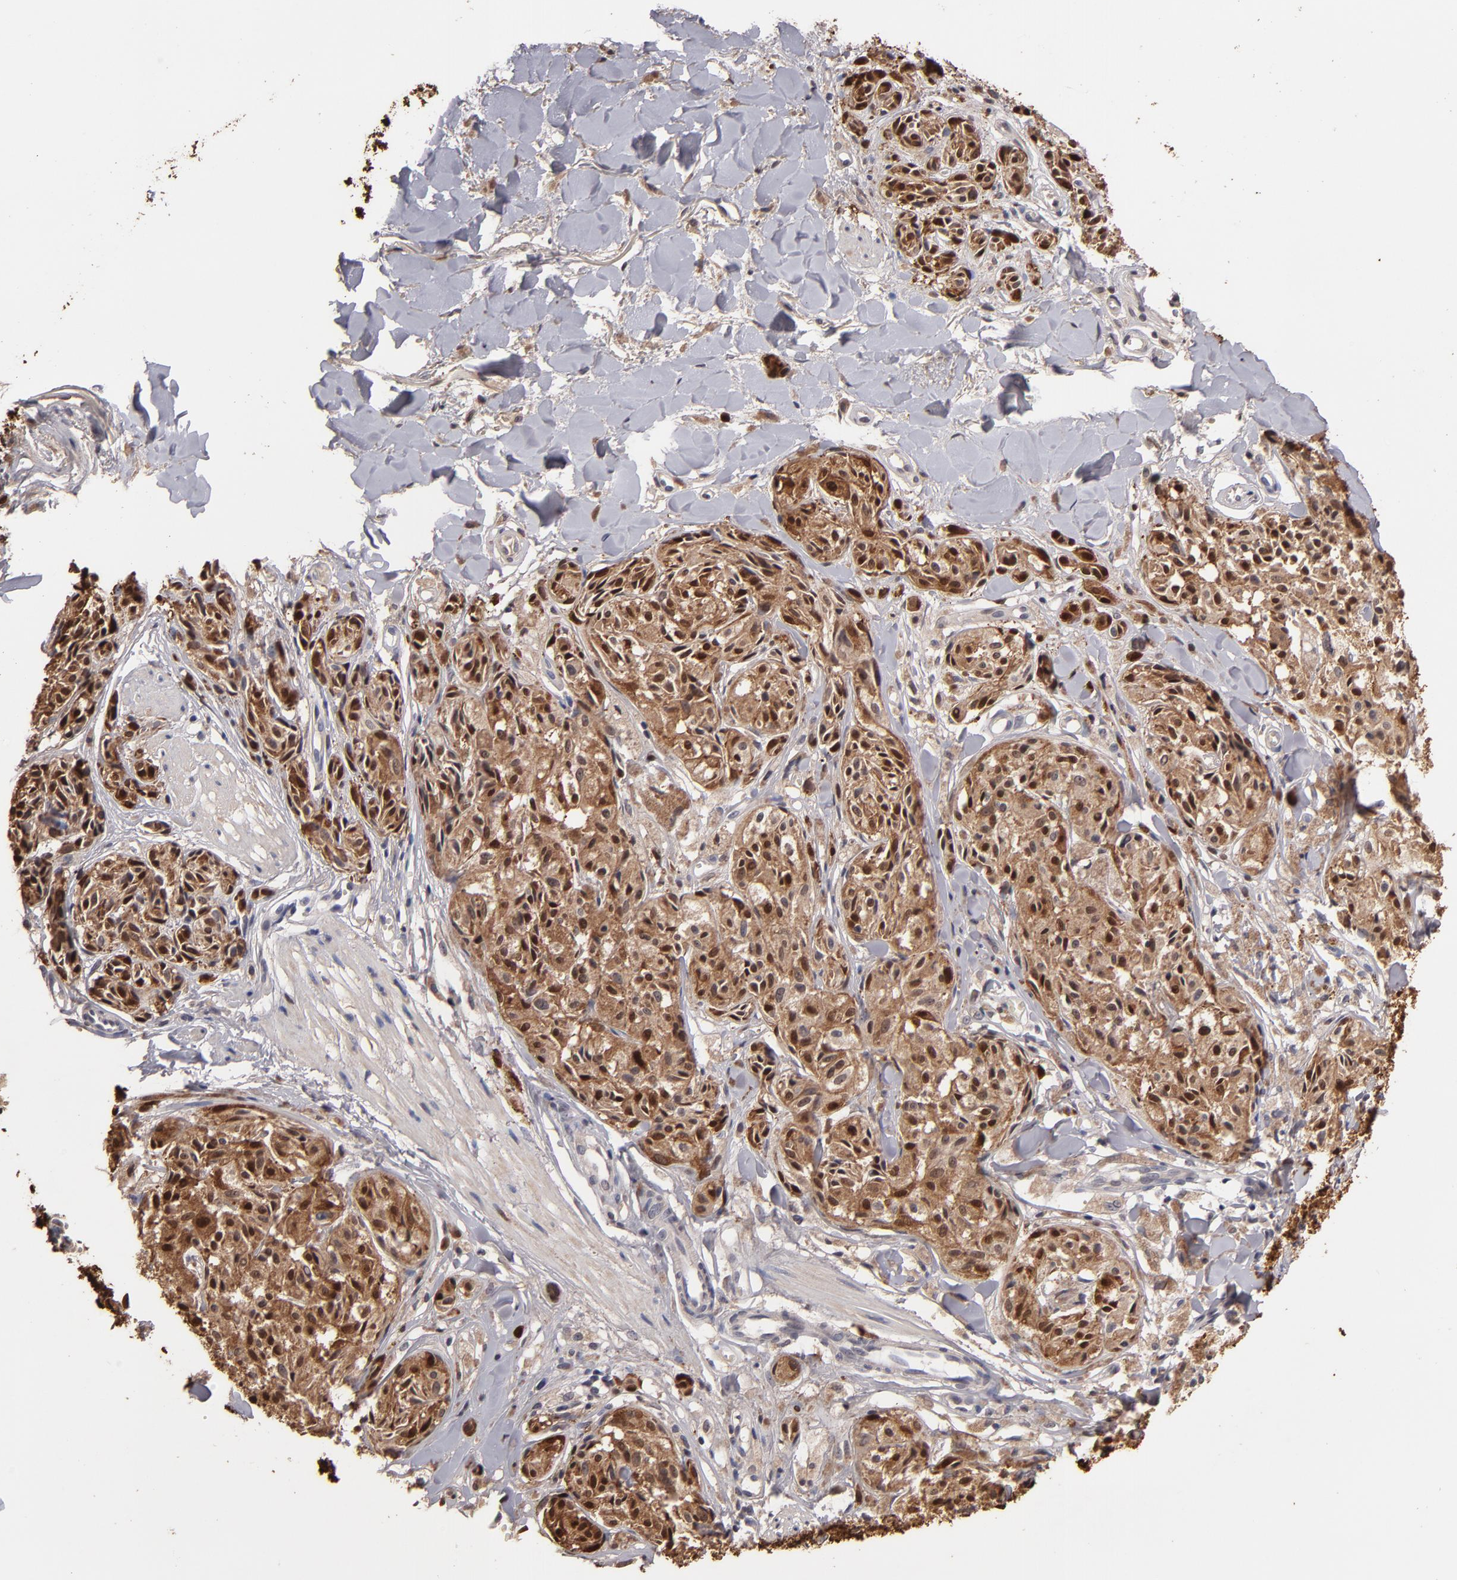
{"staining": {"intensity": "strong", "quantity": ">75%", "location": "cytoplasmic/membranous,nuclear"}, "tissue": "melanoma", "cell_type": "Tumor cells", "image_type": "cancer", "snomed": [{"axis": "morphology", "description": "Malignant melanoma, Metastatic site"}, {"axis": "topography", "description": "Skin"}], "caption": "Protein expression analysis of human melanoma reveals strong cytoplasmic/membranous and nuclear expression in approximately >75% of tumor cells. (Brightfield microscopy of DAB IHC at high magnification).", "gene": "S100A1", "patient": {"sex": "female", "age": 66}}